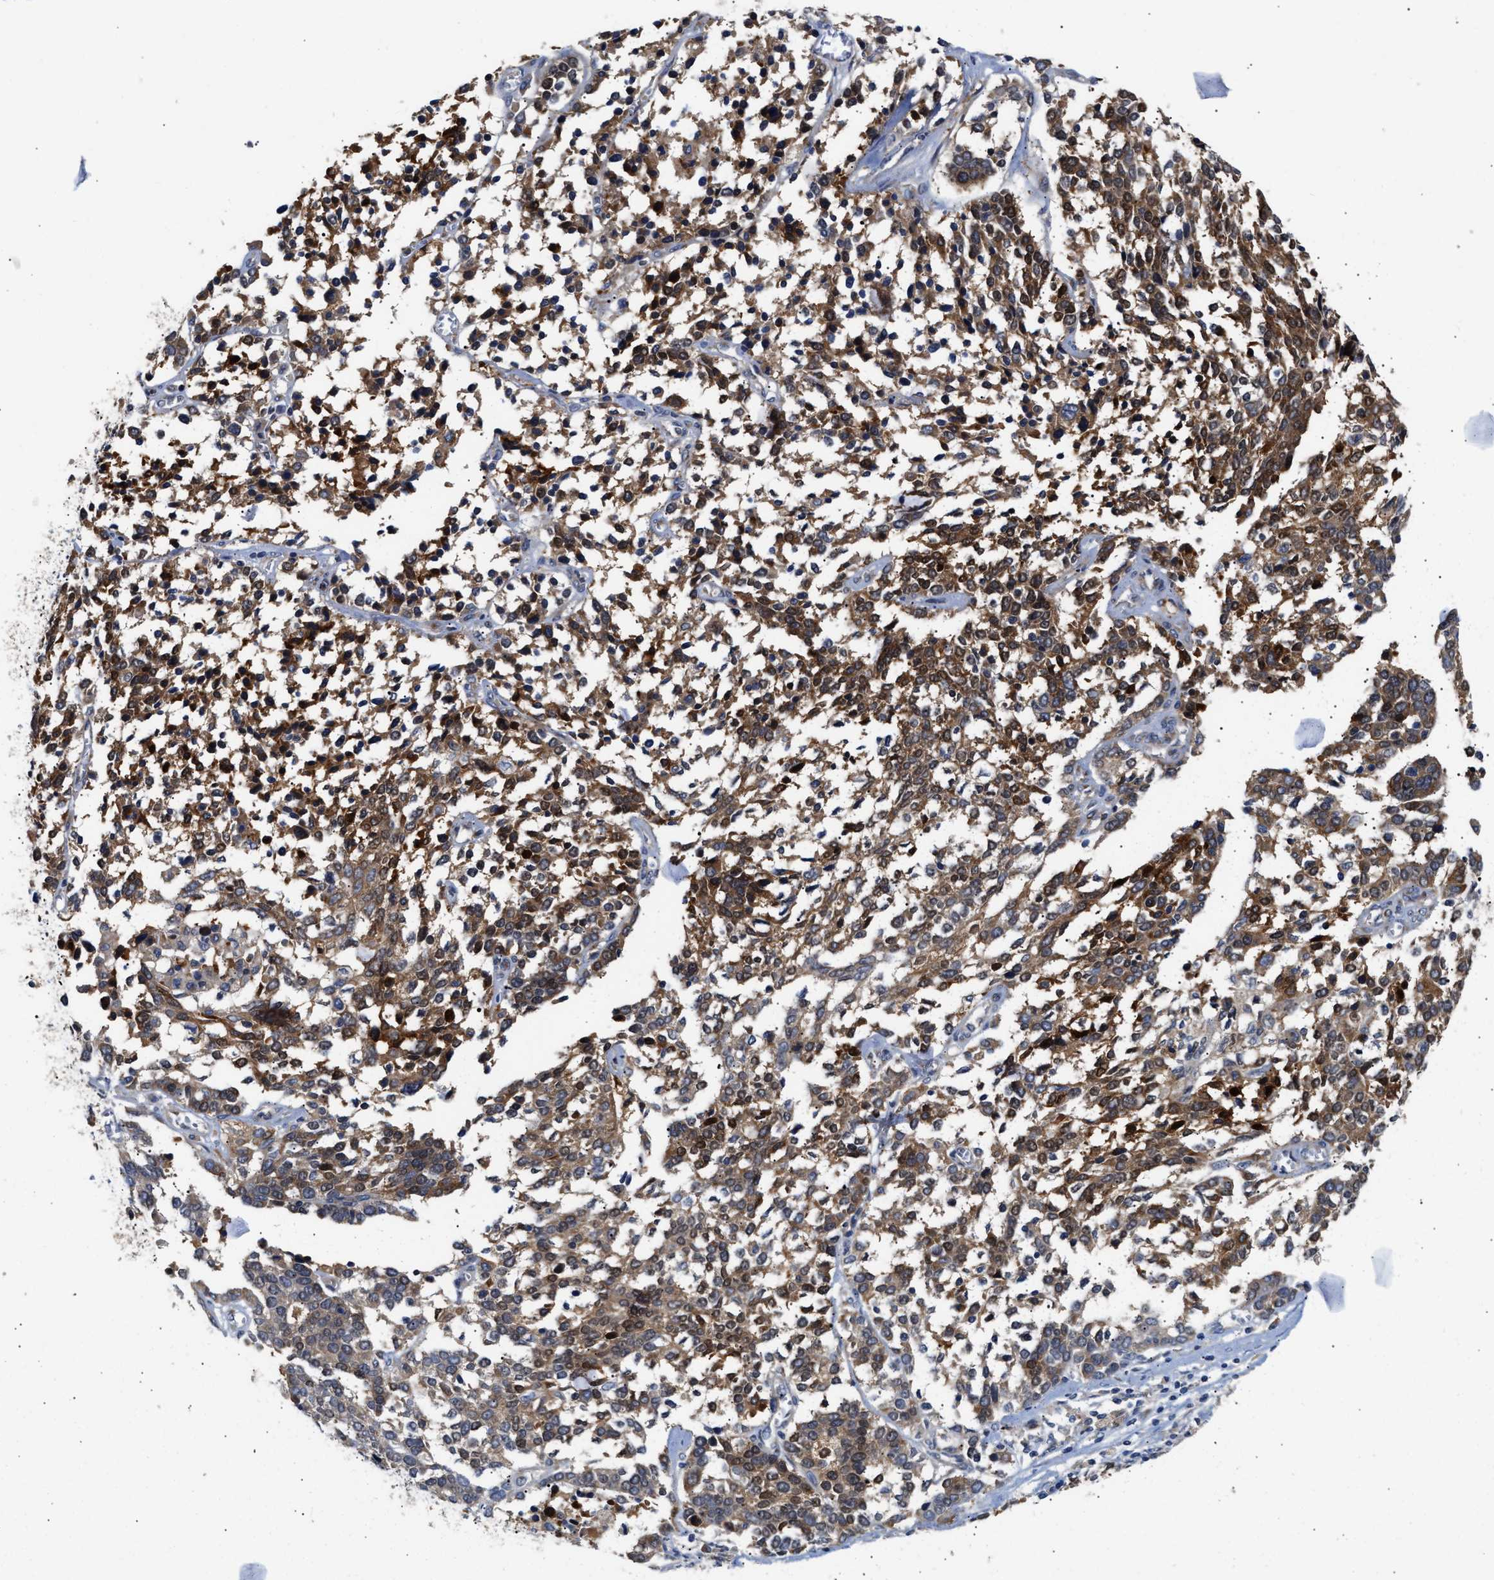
{"staining": {"intensity": "strong", "quantity": "25%-75%", "location": "cytoplasmic/membranous"}, "tissue": "ovarian cancer", "cell_type": "Tumor cells", "image_type": "cancer", "snomed": [{"axis": "morphology", "description": "Cystadenocarcinoma, serous, NOS"}, {"axis": "topography", "description": "Ovary"}], "caption": "Immunohistochemical staining of serous cystadenocarcinoma (ovarian) reveals high levels of strong cytoplasmic/membranous protein positivity in about 25%-75% of tumor cells.", "gene": "CCDC146", "patient": {"sex": "female", "age": 44}}